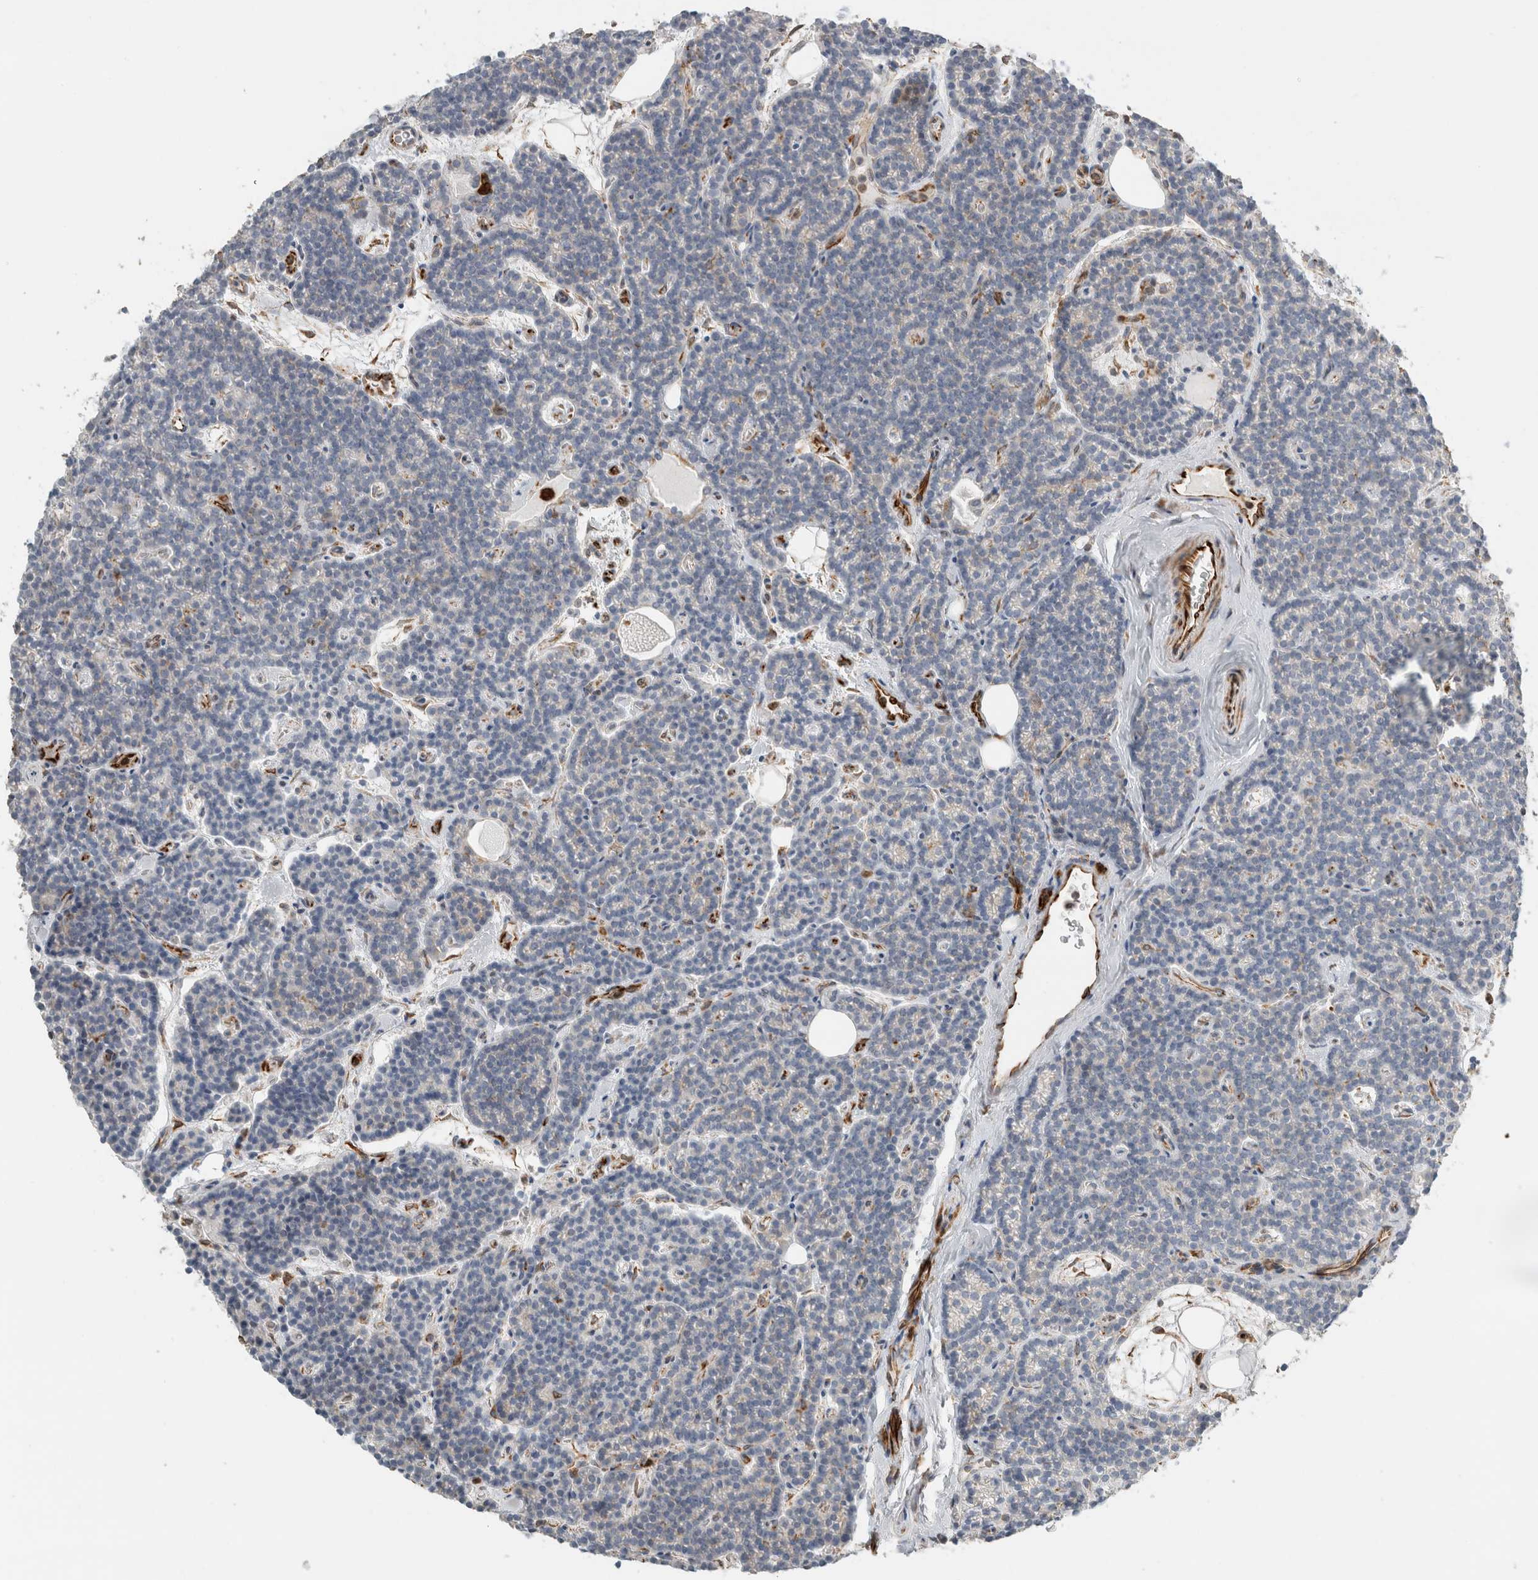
{"staining": {"intensity": "negative", "quantity": "none", "location": "none"}, "tissue": "parathyroid gland", "cell_type": "Glandular cells", "image_type": "normal", "snomed": [{"axis": "morphology", "description": "Normal tissue, NOS"}, {"axis": "topography", "description": "Parathyroid gland"}], "caption": "This is an IHC photomicrograph of benign human parathyroid gland. There is no expression in glandular cells.", "gene": "LY86", "patient": {"sex": "male", "age": 42}}